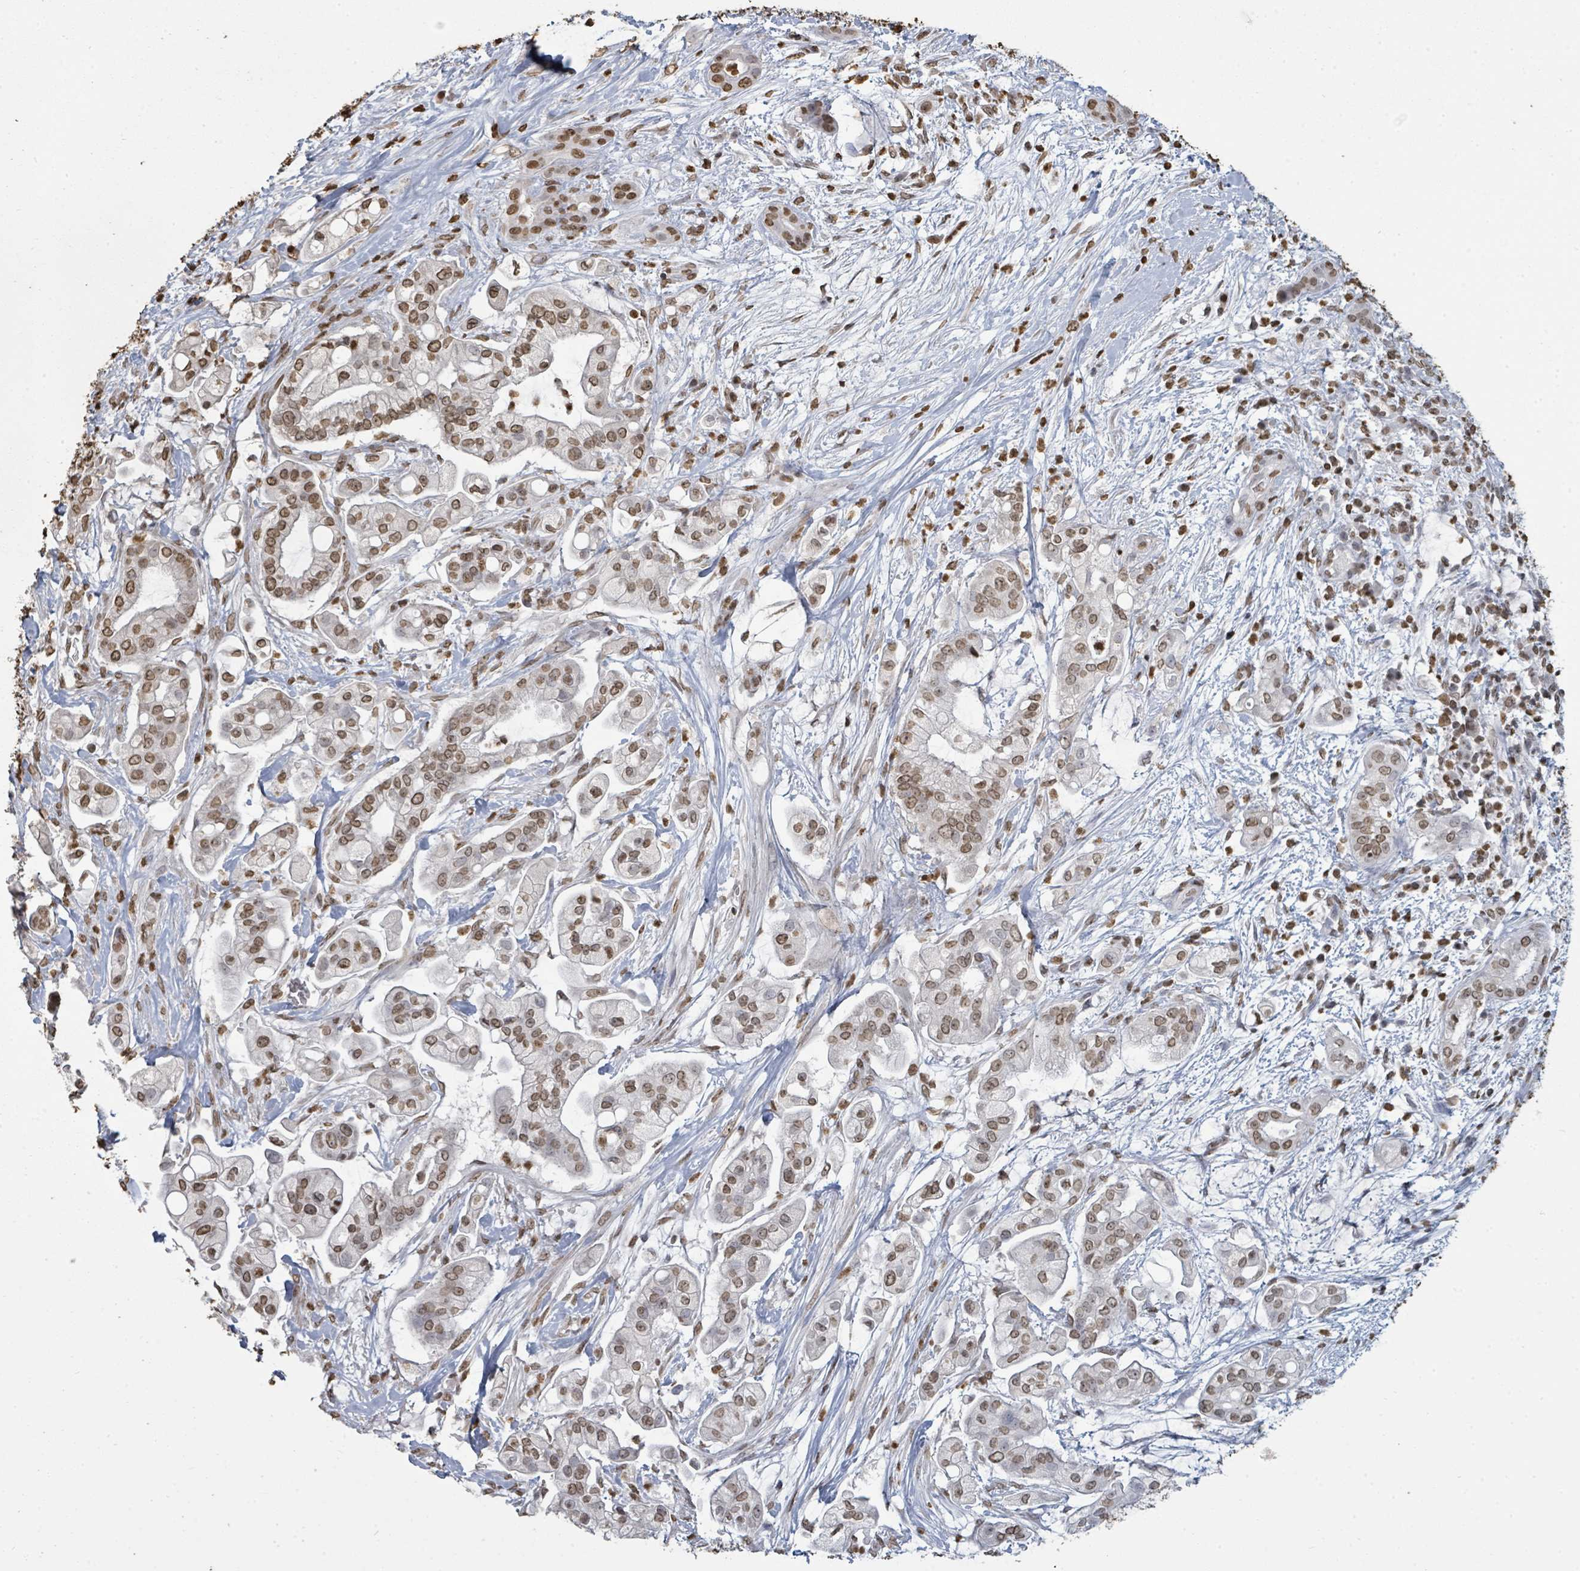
{"staining": {"intensity": "moderate", "quantity": ">75%", "location": "nuclear"}, "tissue": "pancreatic cancer", "cell_type": "Tumor cells", "image_type": "cancer", "snomed": [{"axis": "morphology", "description": "Adenocarcinoma, NOS"}, {"axis": "topography", "description": "Pancreas"}], "caption": "Pancreatic adenocarcinoma tissue displays moderate nuclear expression in about >75% of tumor cells", "gene": "MRPS12", "patient": {"sex": "female", "age": 69}}